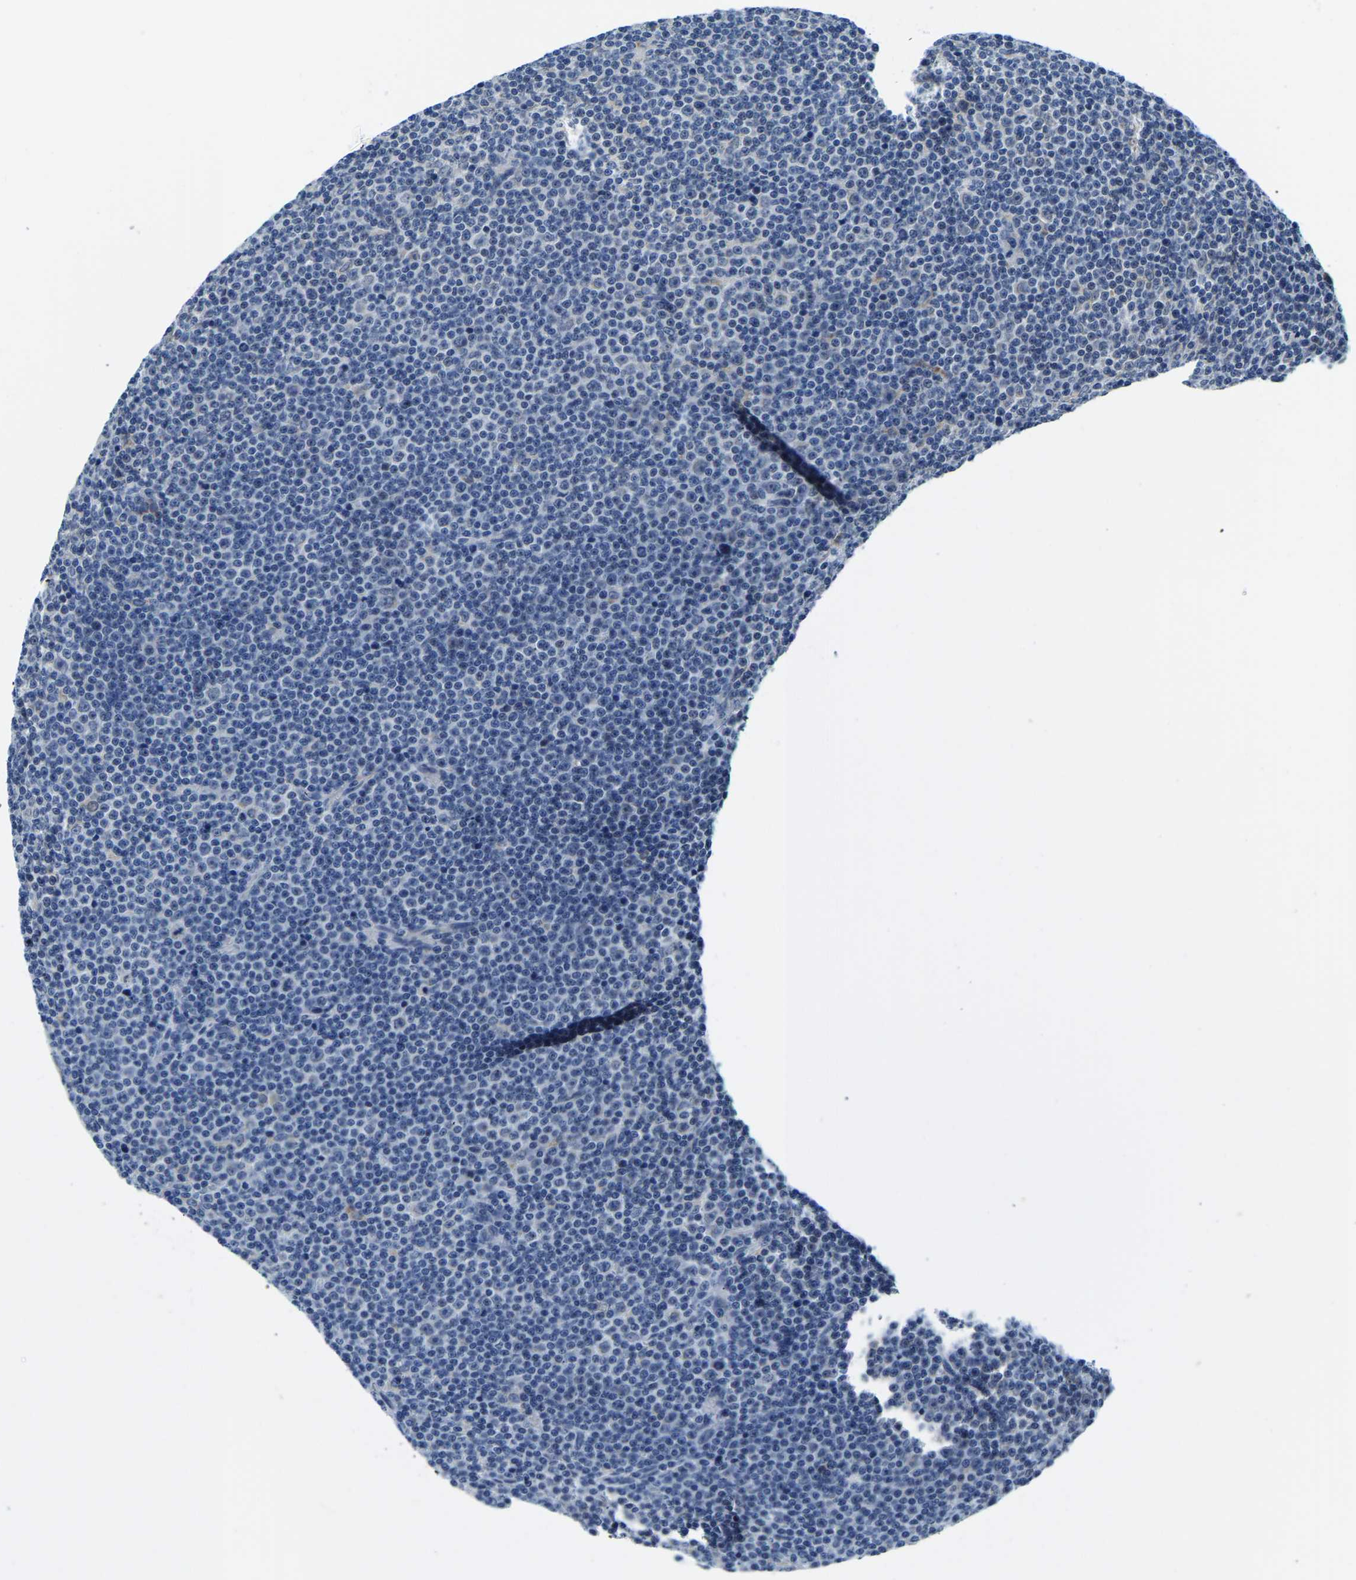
{"staining": {"intensity": "negative", "quantity": "none", "location": "none"}, "tissue": "lymphoma", "cell_type": "Tumor cells", "image_type": "cancer", "snomed": [{"axis": "morphology", "description": "Malignant lymphoma, non-Hodgkin's type, Low grade"}, {"axis": "topography", "description": "Lymph node"}], "caption": "Tumor cells are negative for protein expression in human low-grade malignant lymphoma, non-Hodgkin's type.", "gene": "LIAS", "patient": {"sex": "female", "age": 67}}